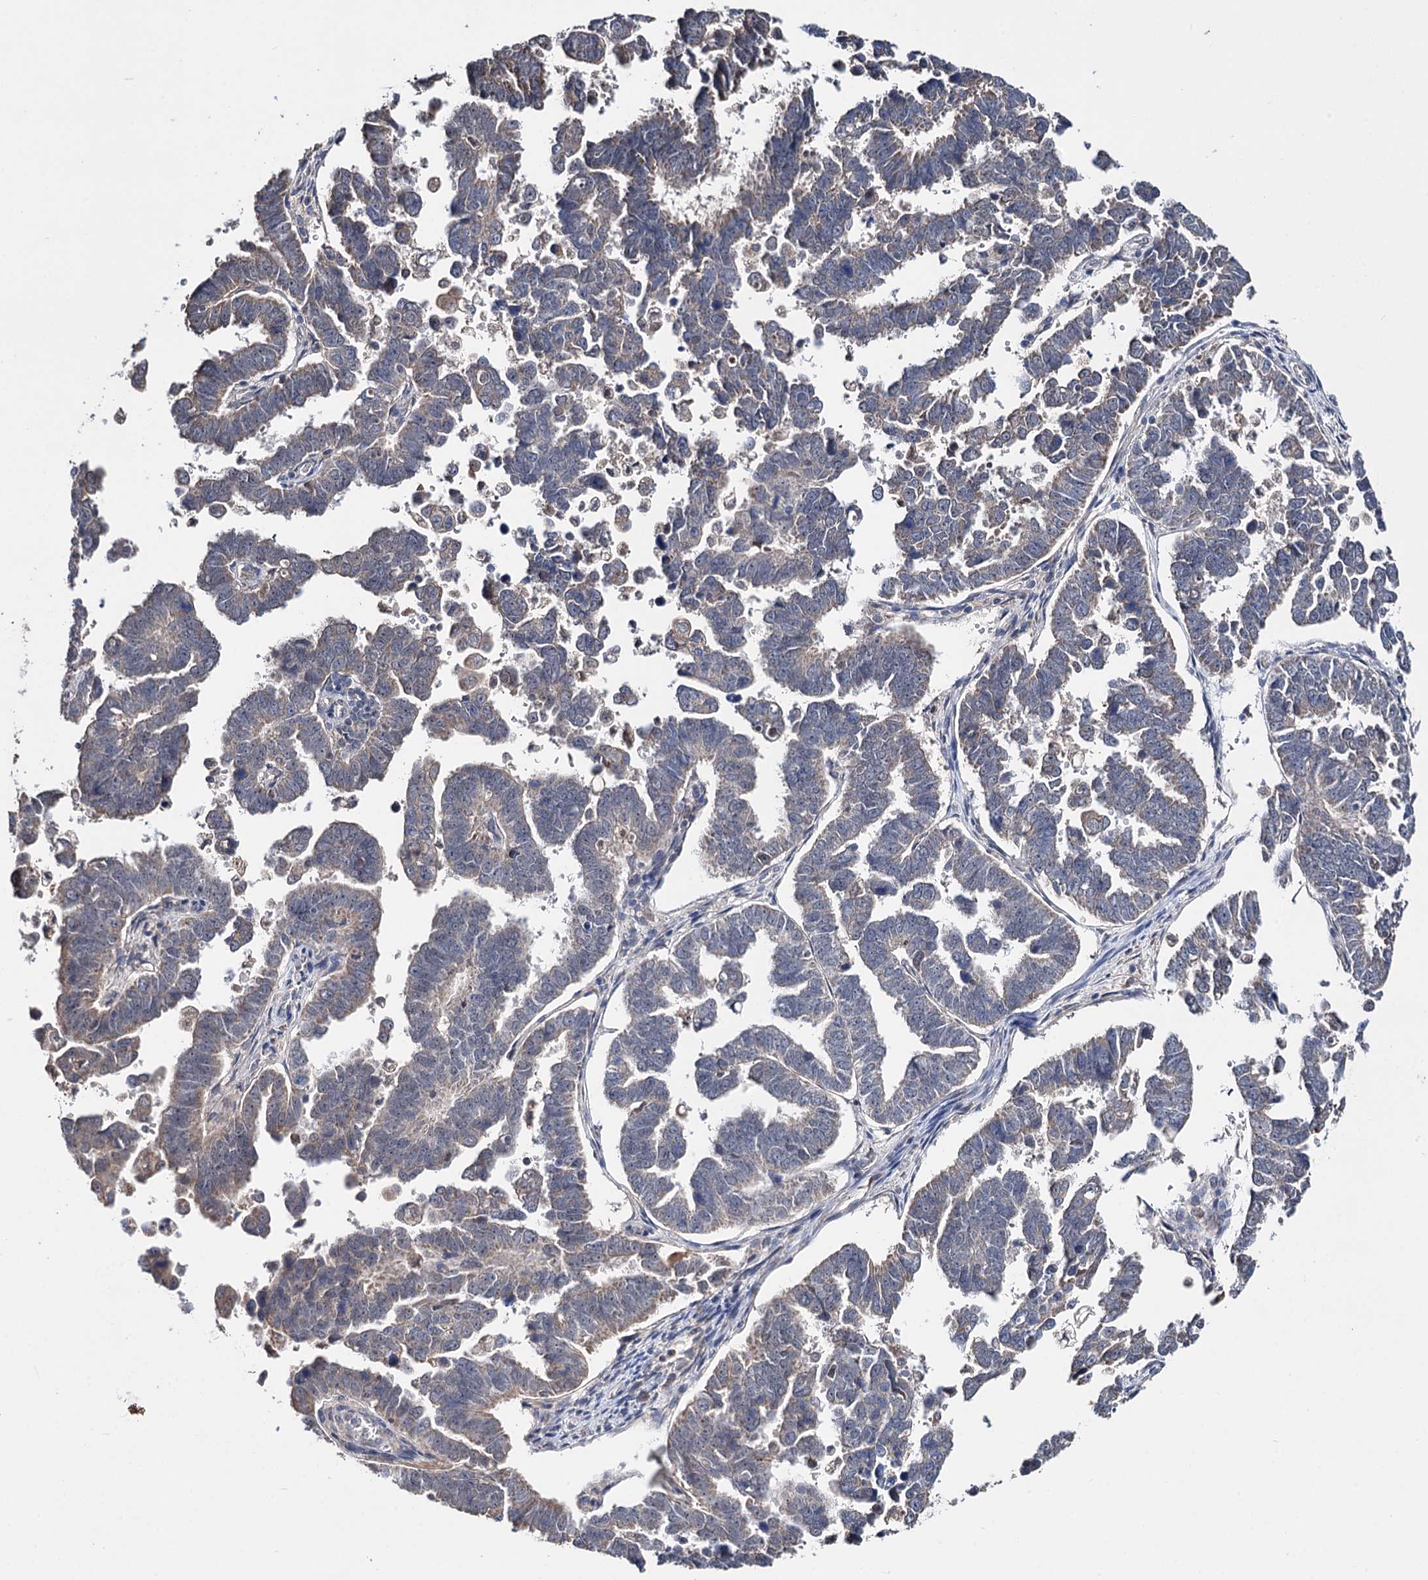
{"staining": {"intensity": "weak", "quantity": "<25%", "location": "cytoplasmic/membranous"}, "tissue": "endometrial cancer", "cell_type": "Tumor cells", "image_type": "cancer", "snomed": [{"axis": "morphology", "description": "Adenocarcinoma, NOS"}, {"axis": "topography", "description": "Endometrium"}], "caption": "Immunohistochemistry of endometrial cancer (adenocarcinoma) shows no positivity in tumor cells.", "gene": "CLPB", "patient": {"sex": "female", "age": 75}}